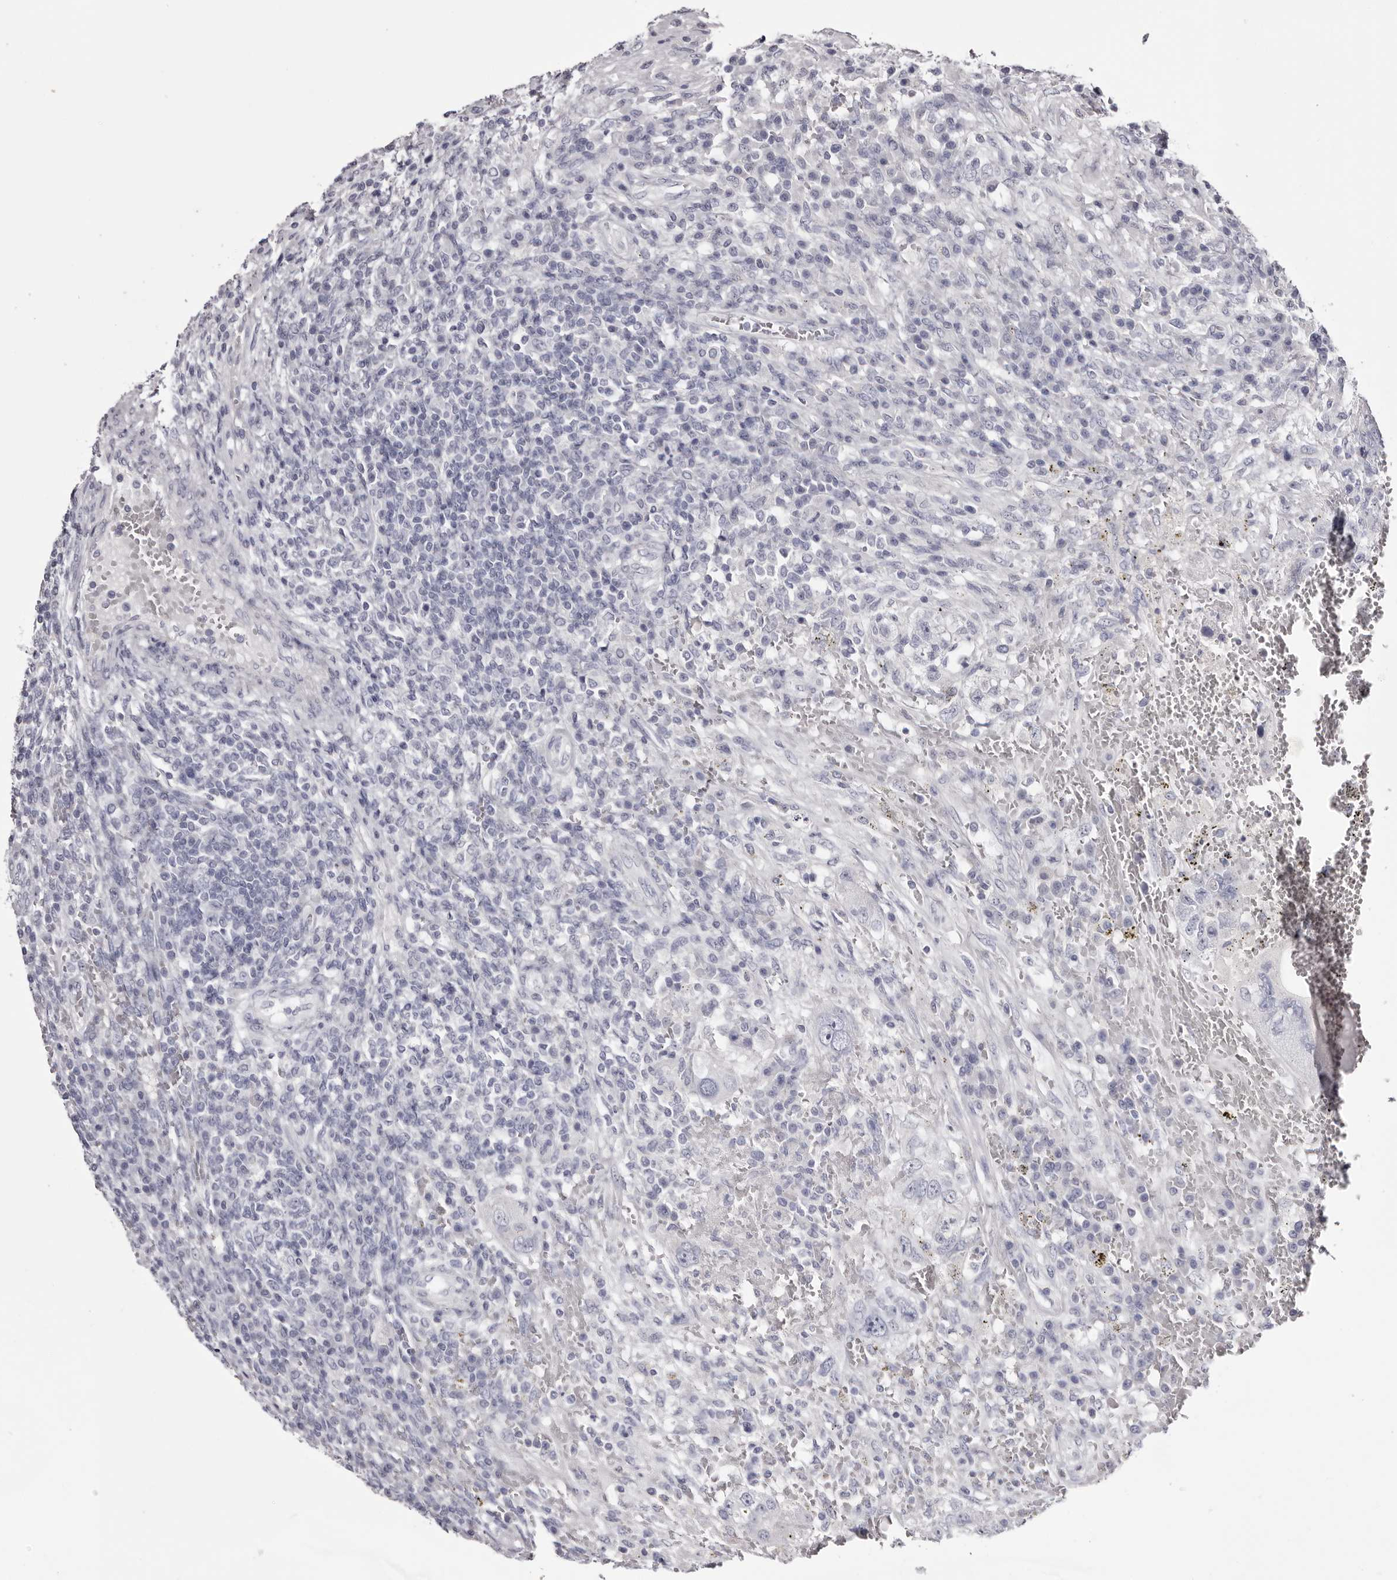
{"staining": {"intensity": "negative", "quantity": "none", "location": "none"}, "tissue": "testis cancer", "cell_type": "Tumor cells", "image_type": "cancer", "snomed": [{"axis": "morphology", "description": "Carcinoma, Embryonal, NOS"}, {"axis": "topography", "description": "Testis"}], "caption": "Immunohistochemistry (IHC) of human embryonal carcinoma (testis) reveals no expression in tumor cells. Nuclei are stained in blue.", "gene": "CA6", "patient": {"sex": "male", "age": 26}}